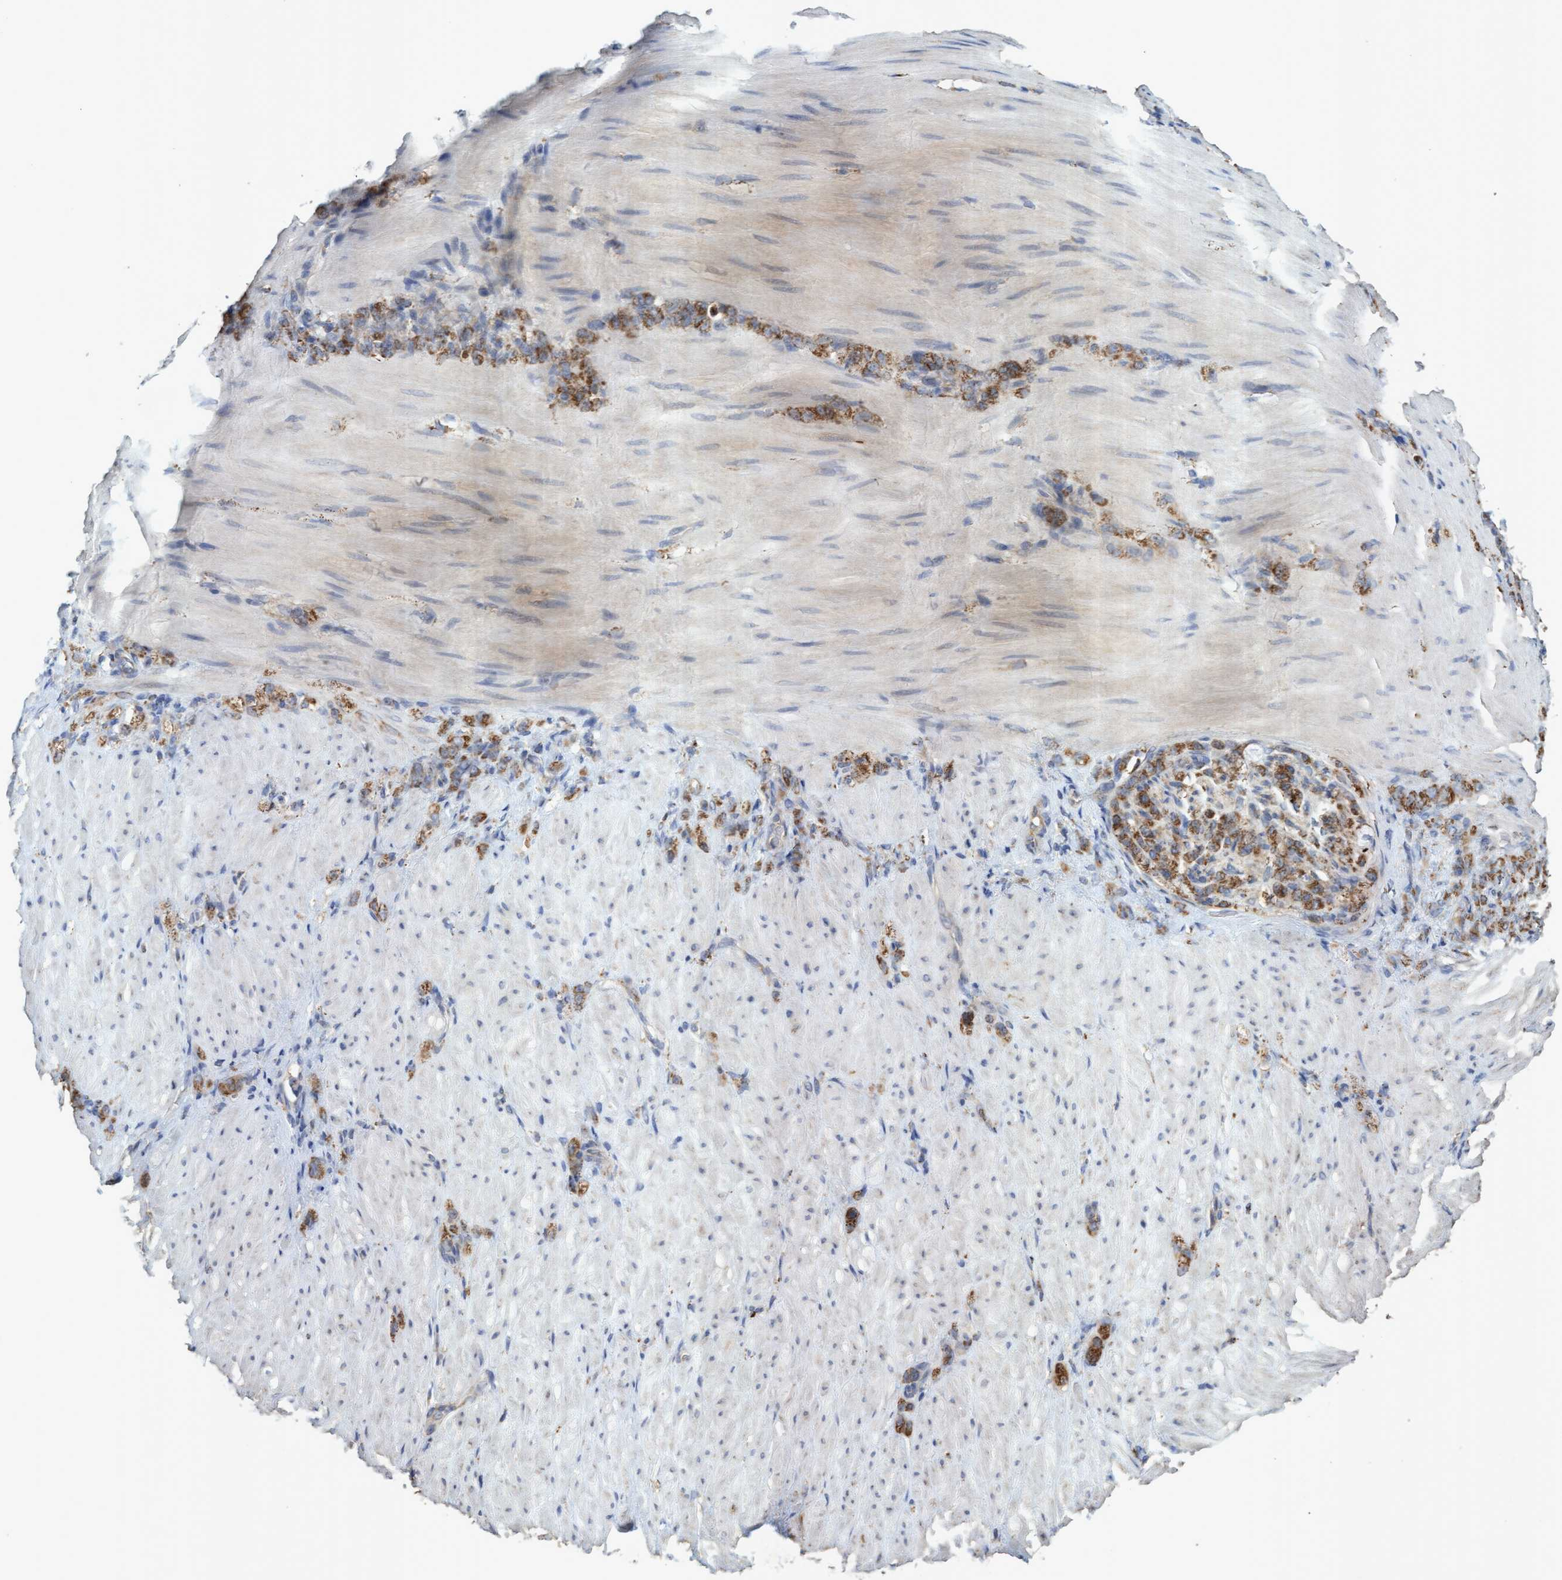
{"staining": {"intensity": "moderate", "quantity": ">75%", "location": "cytoplasmic/membranous"}, "tissue": "stomach cancer", "cell_type": "Tumor cells", "image_type": "cancer", "snomed": [{"axis": "morphology", "description": "Normal tissue, NOS"}, {"axis": "morphology", "description": "Adenocarcinoma, NOS"}, {"axis": "topography", "description": "Stomach"}], "caption": "Immunohistochemistry image of stomach cancer (adenocarcinoma) stained for a protein (brown), which exhibits medium levels of moderate cytoplasmic/membranous positivity in approximately >75% of tumor cells.", "gene": "ATPAF2", "patient": {"sex": "male", "age": 82}}